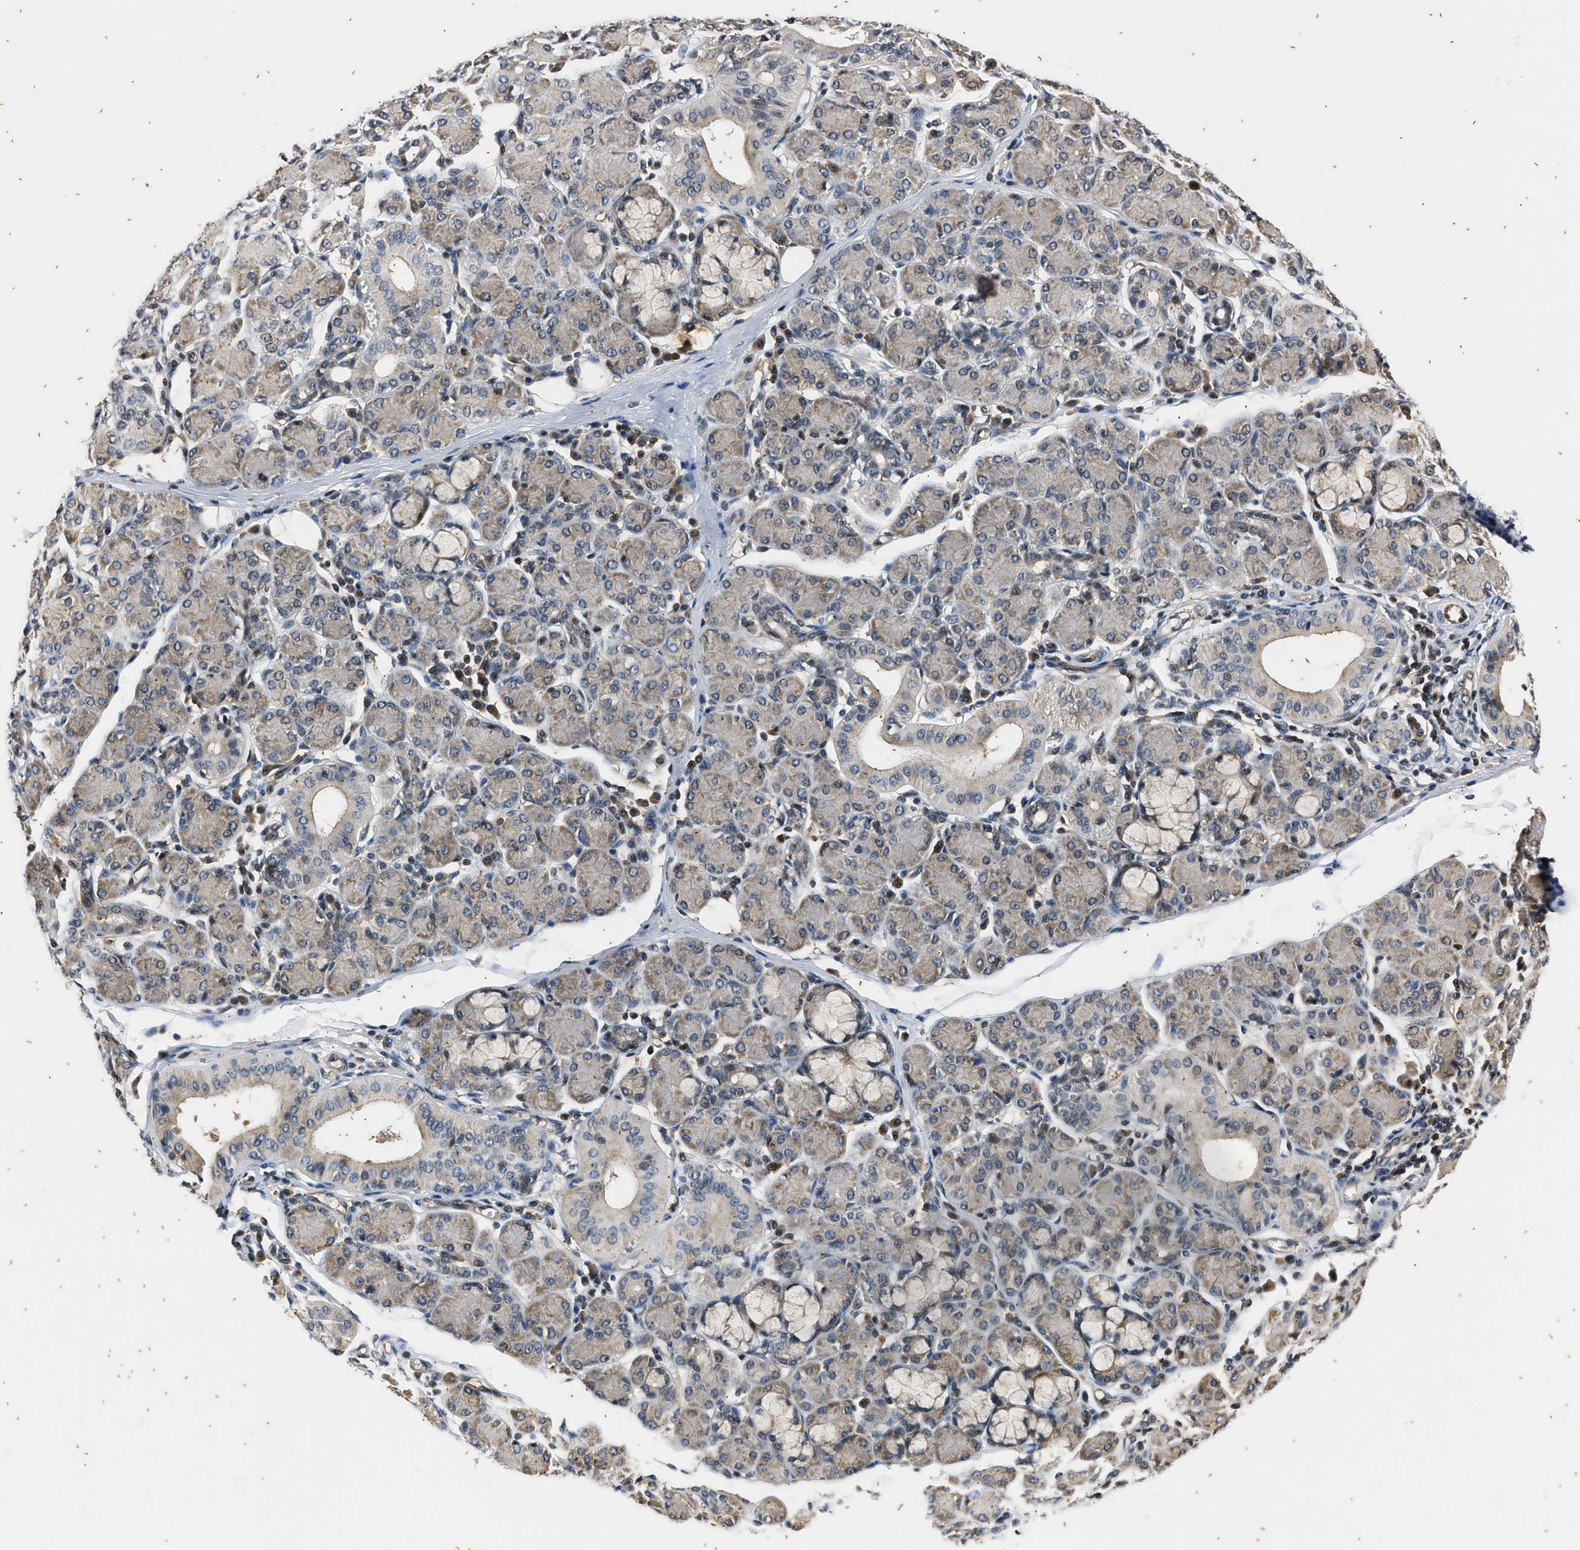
{"staining": {"intensity": "weak", "quantity": "<25%", "location": "cytoplasmic/membranous,nuclear"}, "tissue": "salivary gland", "cell_type": "Glandular cells", "image_type": "normal", "snomed": [{"axis": "morphology", "description": "Normal tissue, NOS"}, {"axis": "morphology", "description": "Inflammation, NOS"}, {"axis": "topography", "description": "Lymph node"}, {"axis": "topography", "description": "Salivary gland"}], "caption": "This is a histopathology image of IHC staining of unremarkable salivary gland, which shows no positivity in glandular cells.", "gene": "PTPN7", "patient": {"sex": "male", "age": 3}}